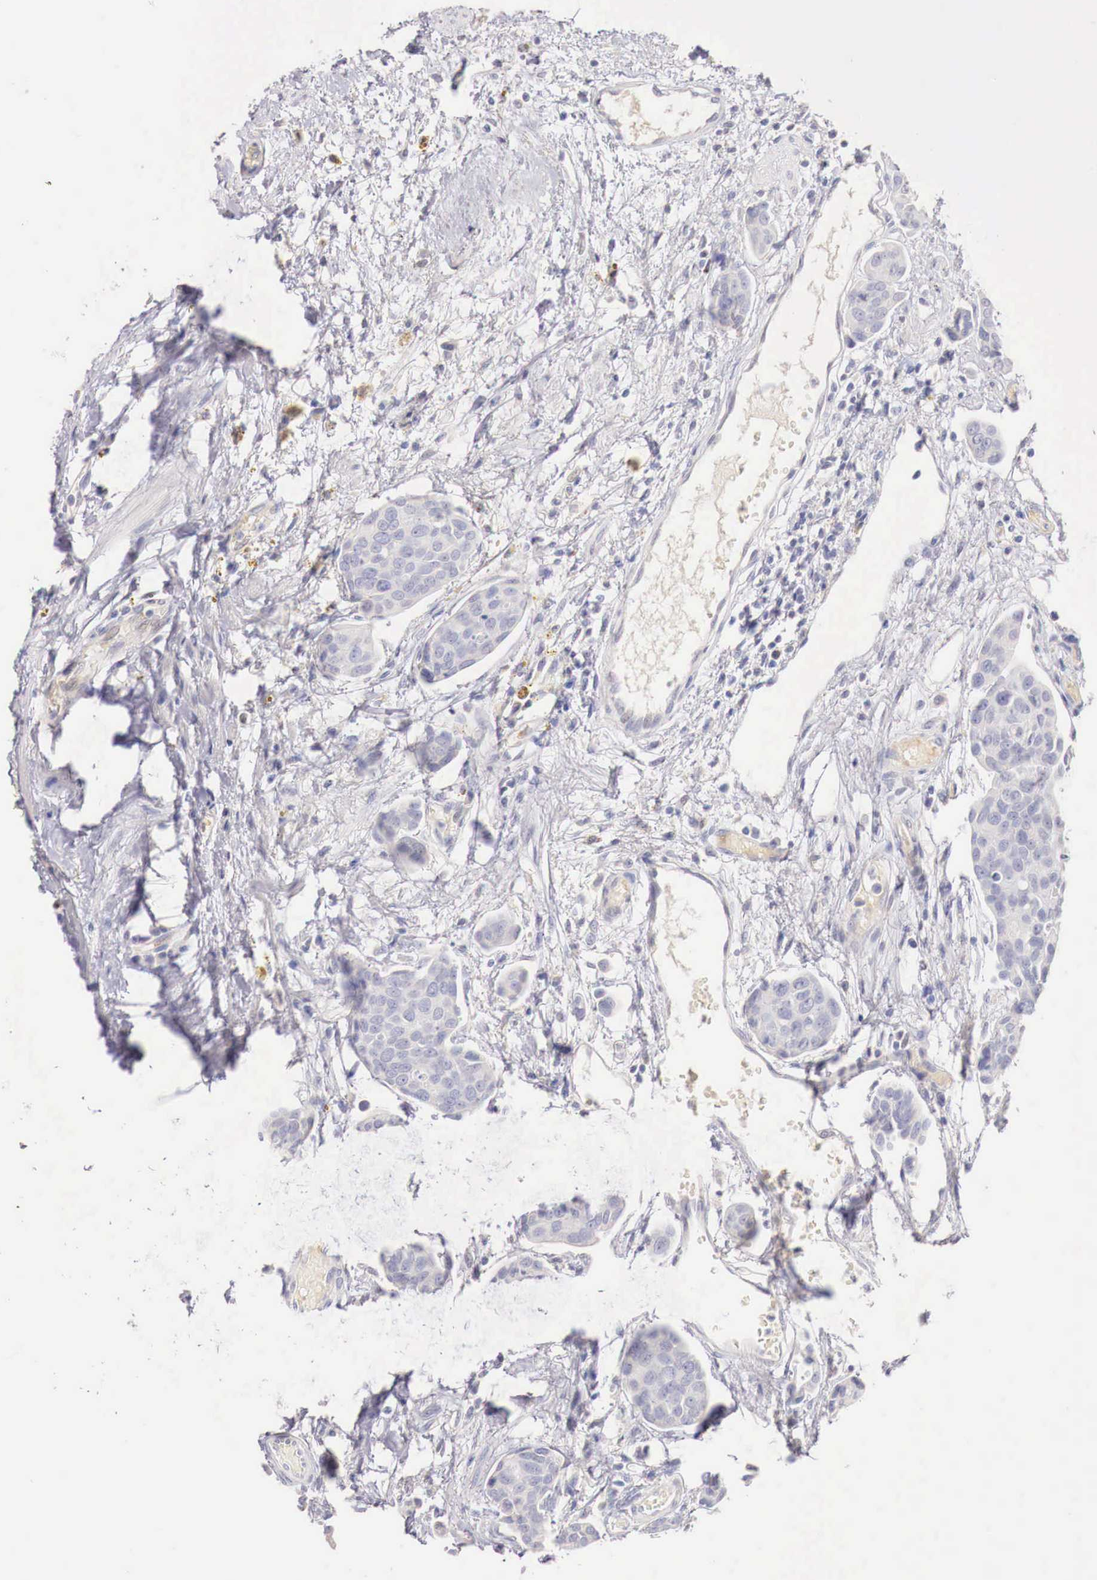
{"staining": {"intensity": "negative", "quantity": "none", "location": "none"}, "tissue": "urothelial cancer", "cell_type": "Tumor cells", "image_type": "cancer", "snomed": [{"axis": "morphology", "description": "Urothelial carcinoma, High grade"}, {"axis": "topography", "description": "Urinary bladder"}], "caption": "IHC histopathology image of neoplastic tissue: high-grade urothelial carcinoma stained with DAB (3,3'-diaminobenzidine) exhibits no significant protein positivity in tumor cells.", "gene": "ITIH6", "patient": {"sex": "male", "age": 78}}